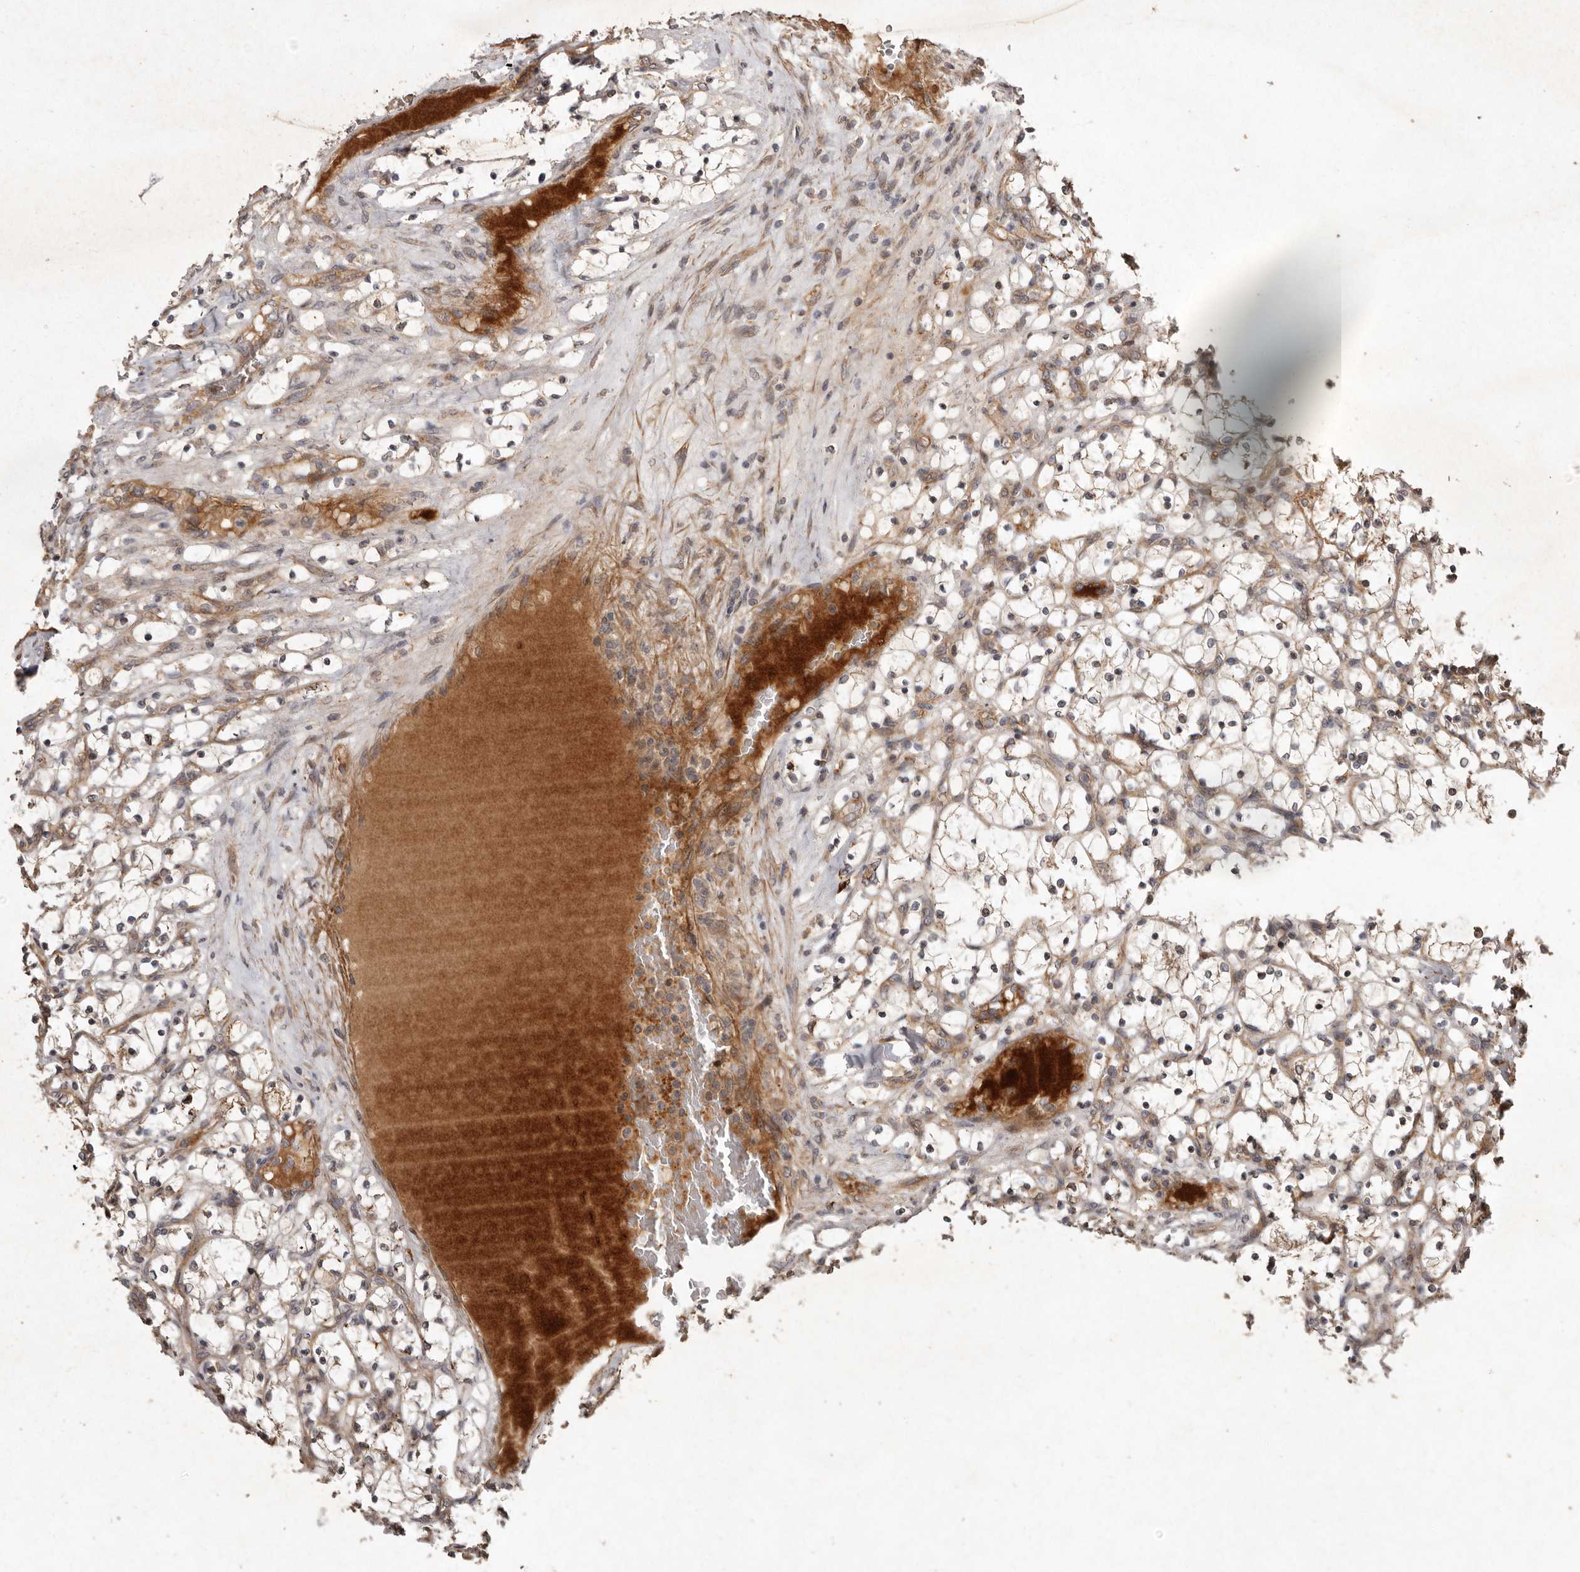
{"staining": {"intensity": "weak", "quantity": ">75%", "location": "cytoplasmic/membranous"}, "tissue": "renal cancer", "cell_type": "Tumor cells", "image_type": "cancer", "snomed": [{"axis": "morphology", "description": "Adenocarcinoma, NOS"}, {"axis": "topography", "description": "Kidney"}], "caption": "Renal cancer stained with IHC demonstrates weak cytoplasmic/membranous positivity in about >75% of tumor cells.", "gene": "SEMA3A", "patient": {"sex": "female", "age": 69}}